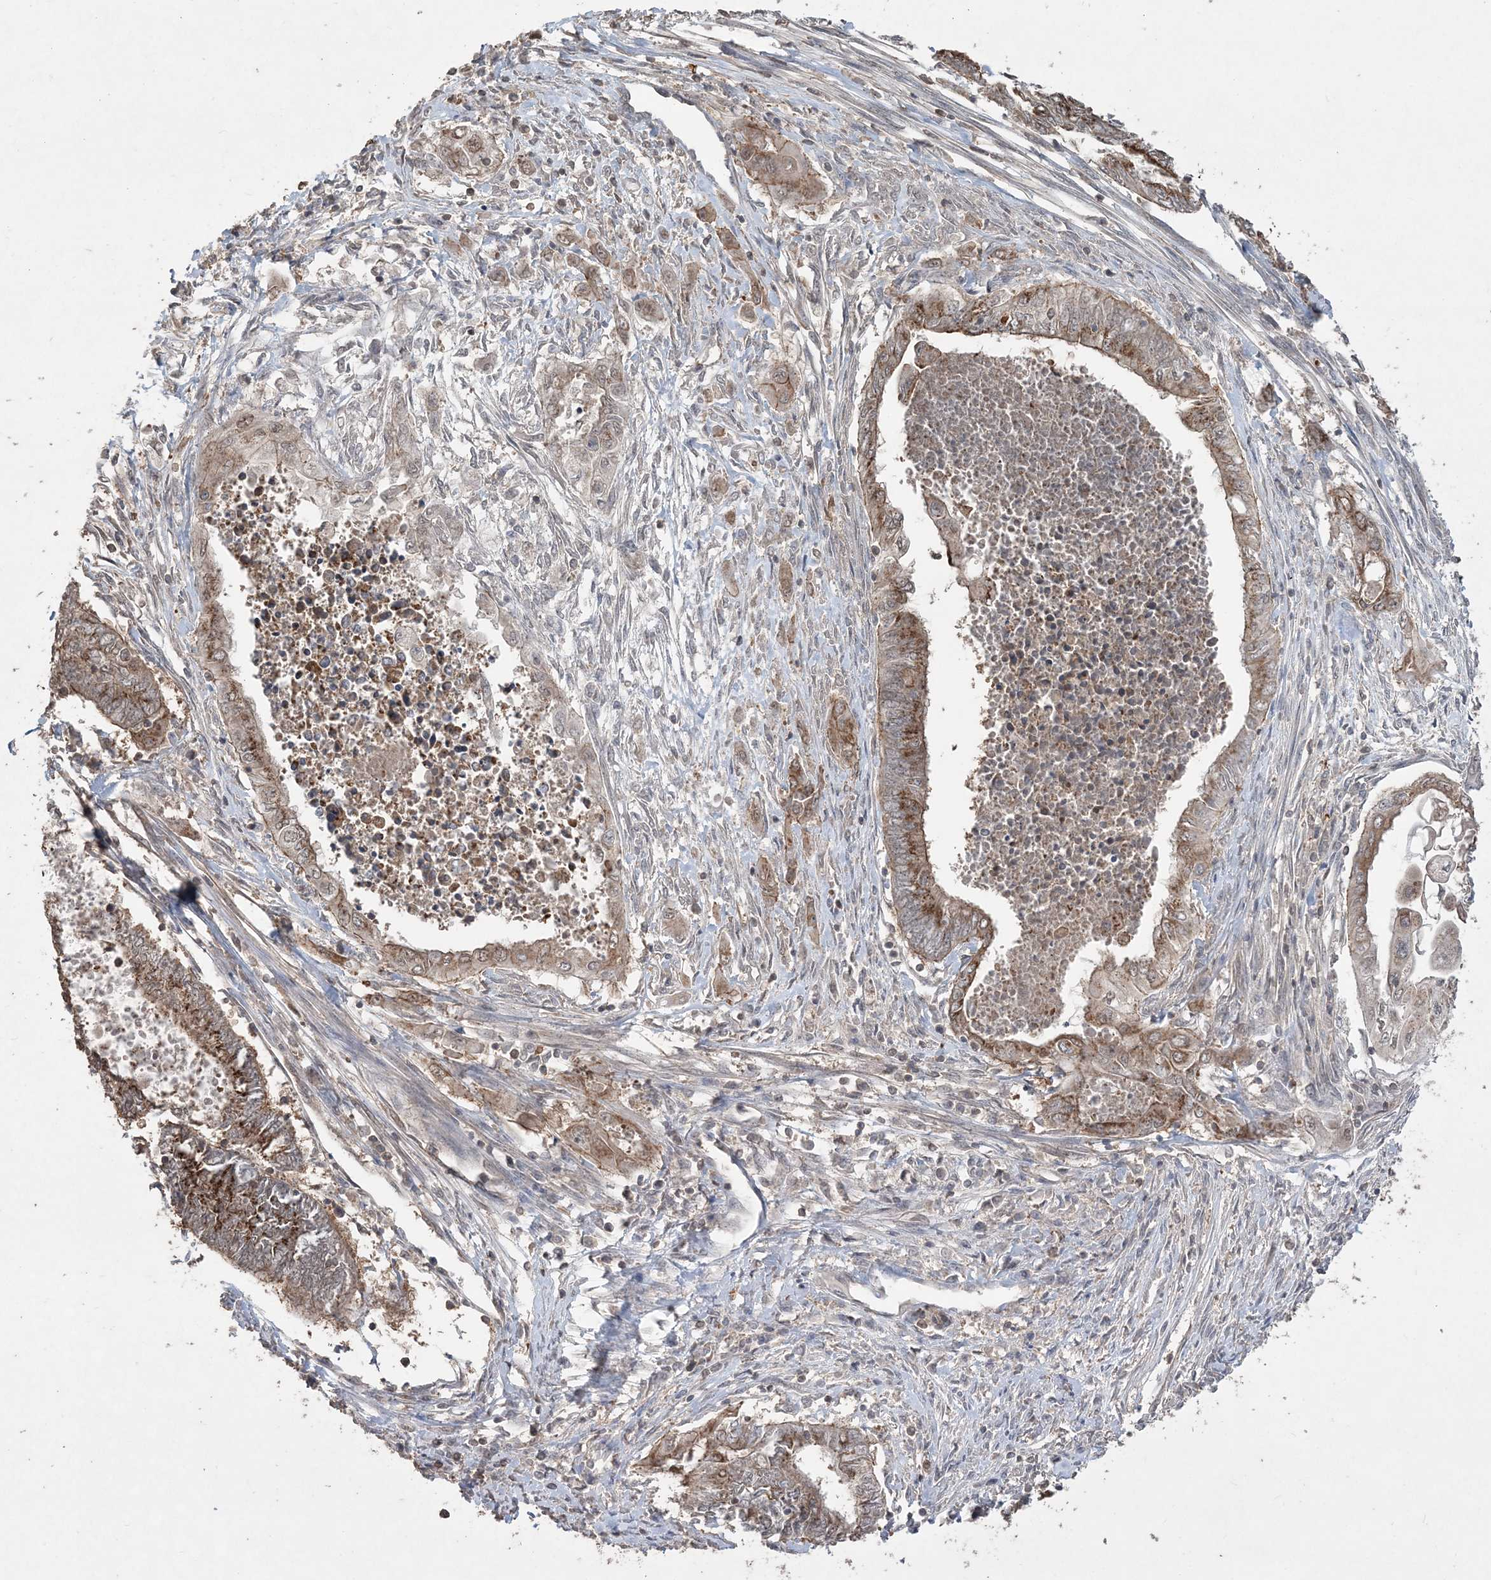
{"staining": {"intensity": "moderate", "quantity": ">75%", "location": "cytoplasmic/membranous"}, "tissue": "endometrial cancer", "cell_type": "Tumor cells", "image_type": "cancer", "snomed": [{"axis": "morphology", "description": "Adenocarcinoma, NOS"}, {"axis": "topography", "description": "Uterus"}, {"axis": "topography", "description": "Endometrium"}], "caption": "Immunohistochemistry (IHC) image of neoplastic tissue: human endometrial cancer (adenocarcinoma) stained using immunohistochemistry (IHC) demonstrates medium levels of moderate protein expression localized specifically in the cytoplasmic/membranous of tumor cells, appearing as a cytoplasmic/membranous brown color.", "gene": "EHHADH", "patient": {"sex": "female", "age": 70}}